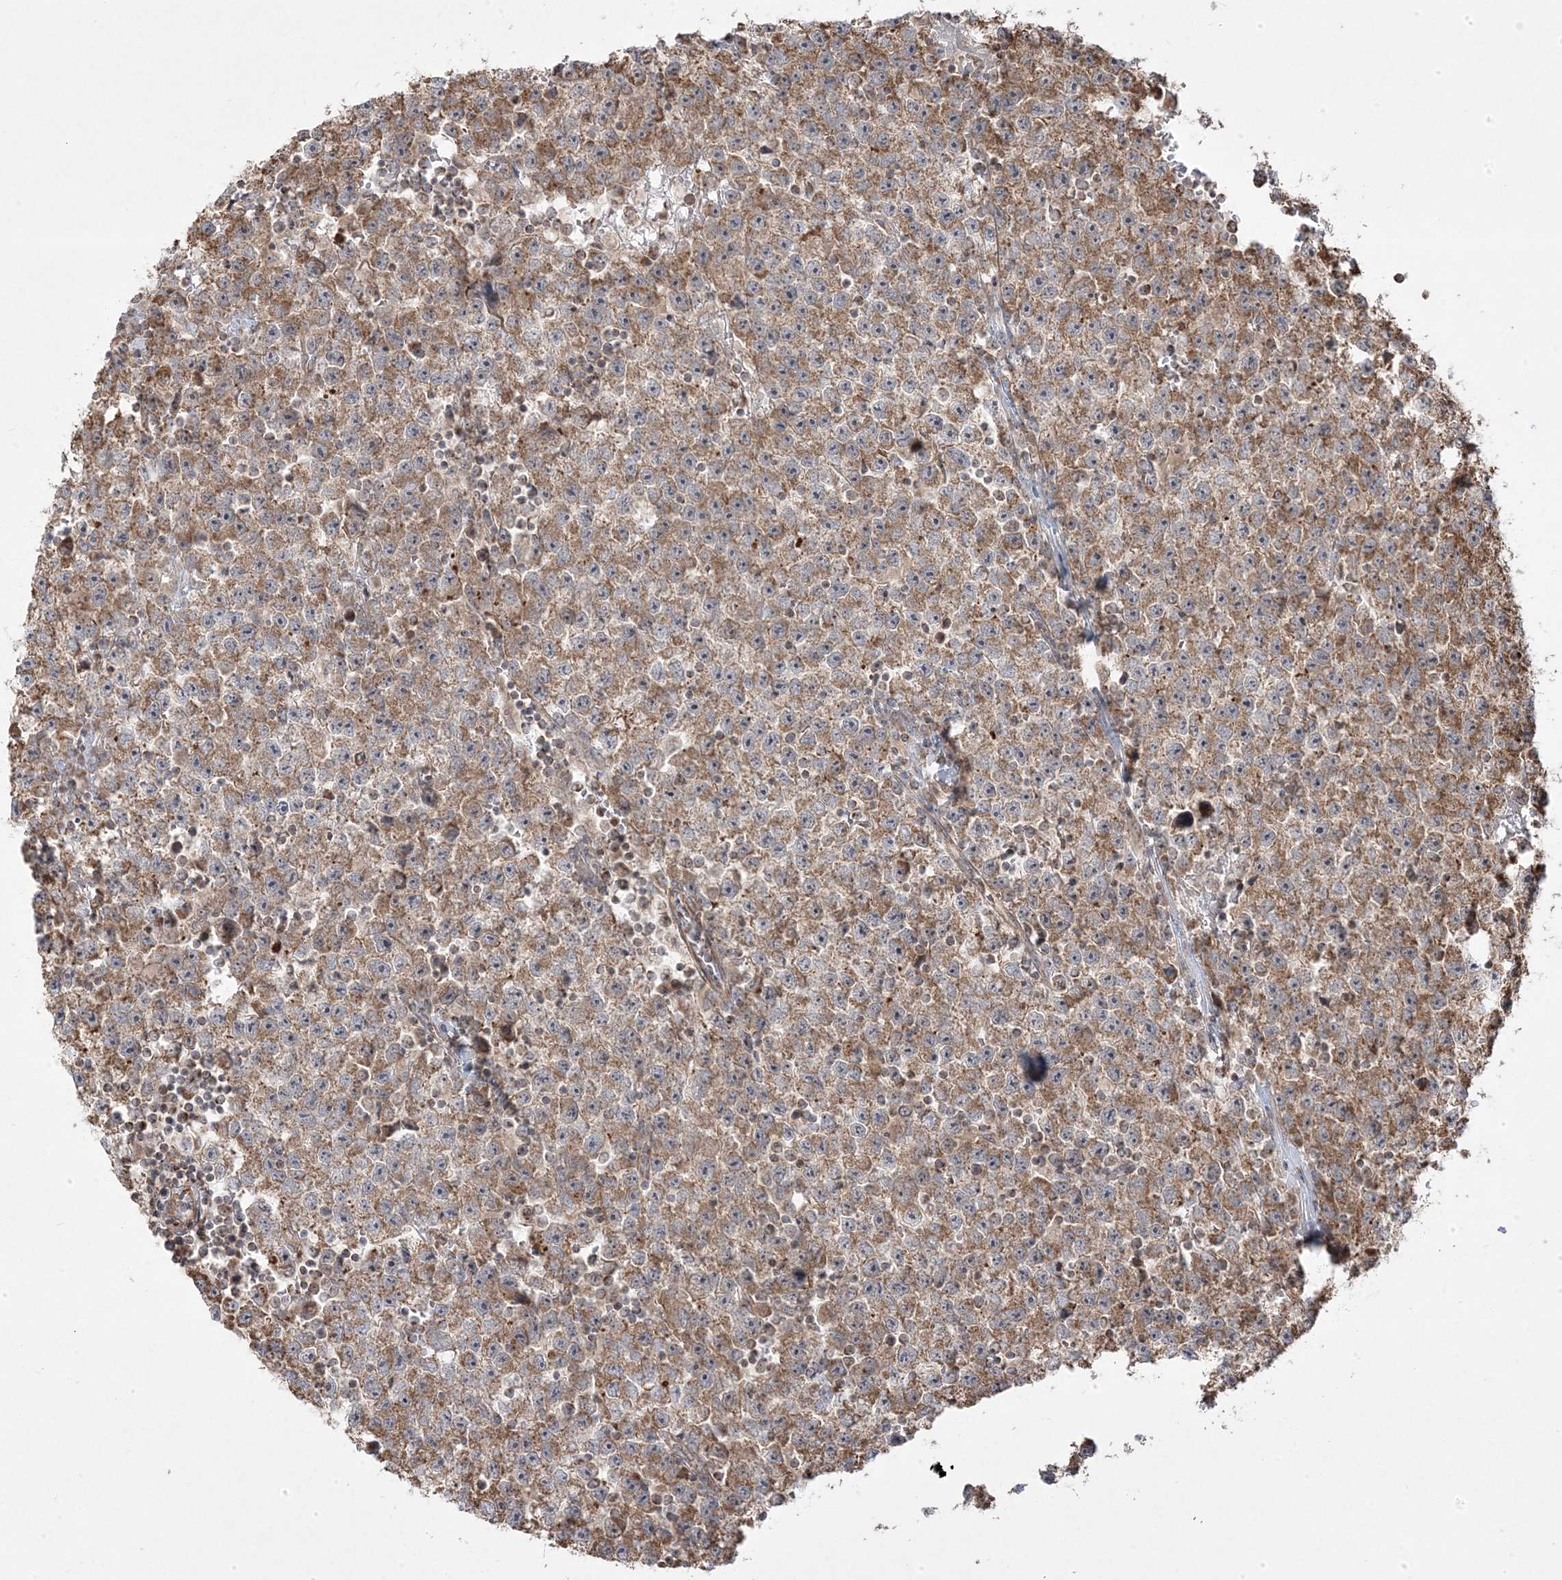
{"staining": {"intensity": "moderate", "quantity": ">75%", "location": "cytoplasmic/membranous"}, "tissue": "testis cancer", "cell_type": "Tumor cells", "image_type": "cancer", "snomed": [{"axis": "morphology", "description": "Seminoma, NOS"}, {"axis": "topography", "description": "Testis"}], "caption": "This histopathology image reveals IHC staining of seminoma (testis), with medium moderate cytoplasmic/membranous positivity in approximately >75% of tumor cells.", "gene": "CLUAP1", "patient": {"sex": "male", "age": 22}}